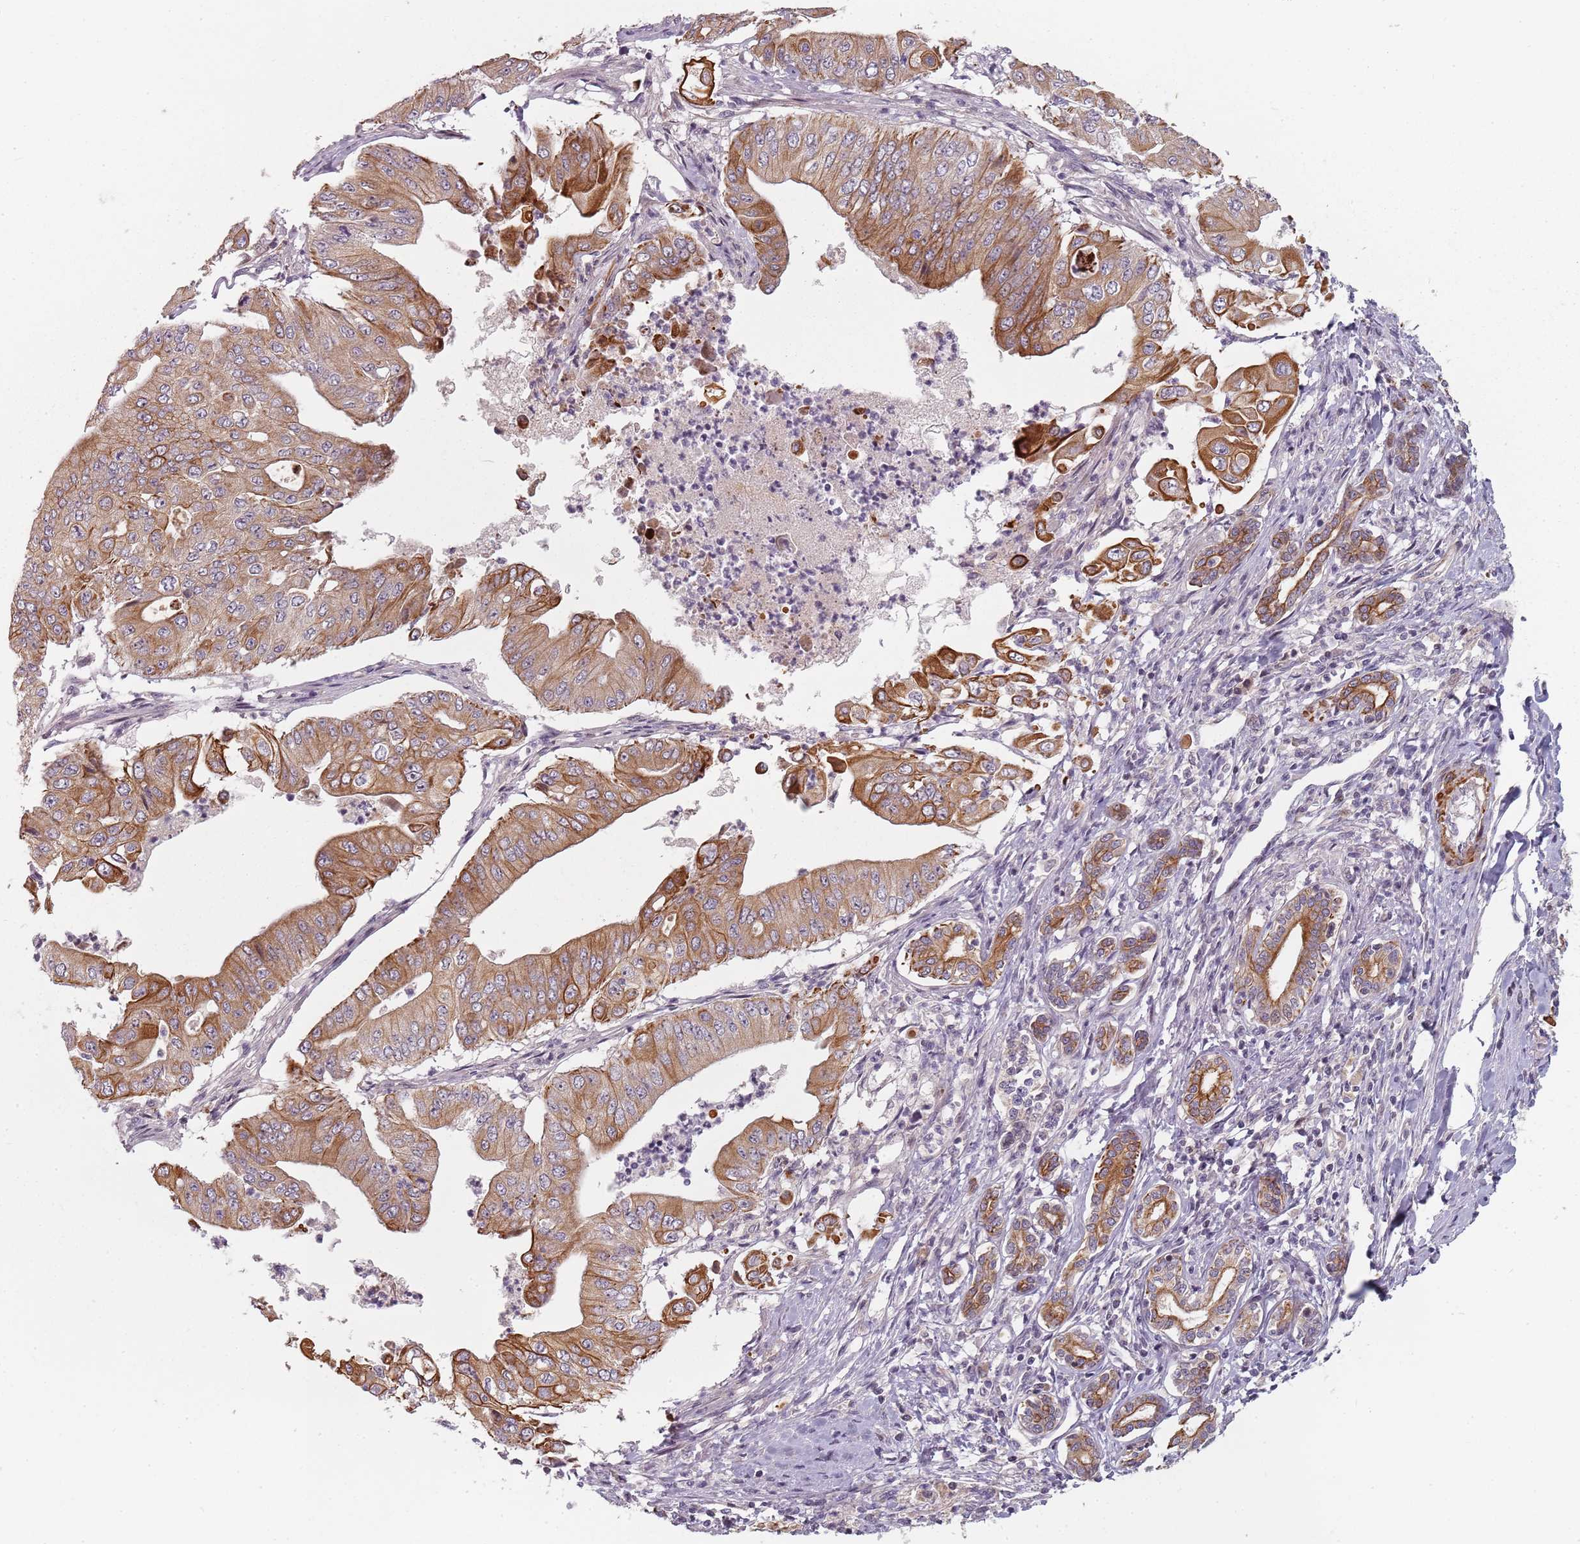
{"staining": {"intensity": "moderate", "quantity": ">75%", "location": "cytoplasmic/membranous"}, "tissue": "pancreatic cancer", "cell_type": "Tumor cells", "image_type": "cancer", "snomed": [{"axis": "morphology", "description": "Adenocarcinoma, NOS"}, {"axis": "topography", "description": "Pancreas"}], "caption": "Approximately >75% of tumor cells in human adenocarcinoma (pancreatic) demonstrate moderate cytoplasmic/membranous protein expression as visualized by brown immunohistochemical staining.", "gene": "RPS6KA2", "patient": {"sex": "female", "age": 77}}